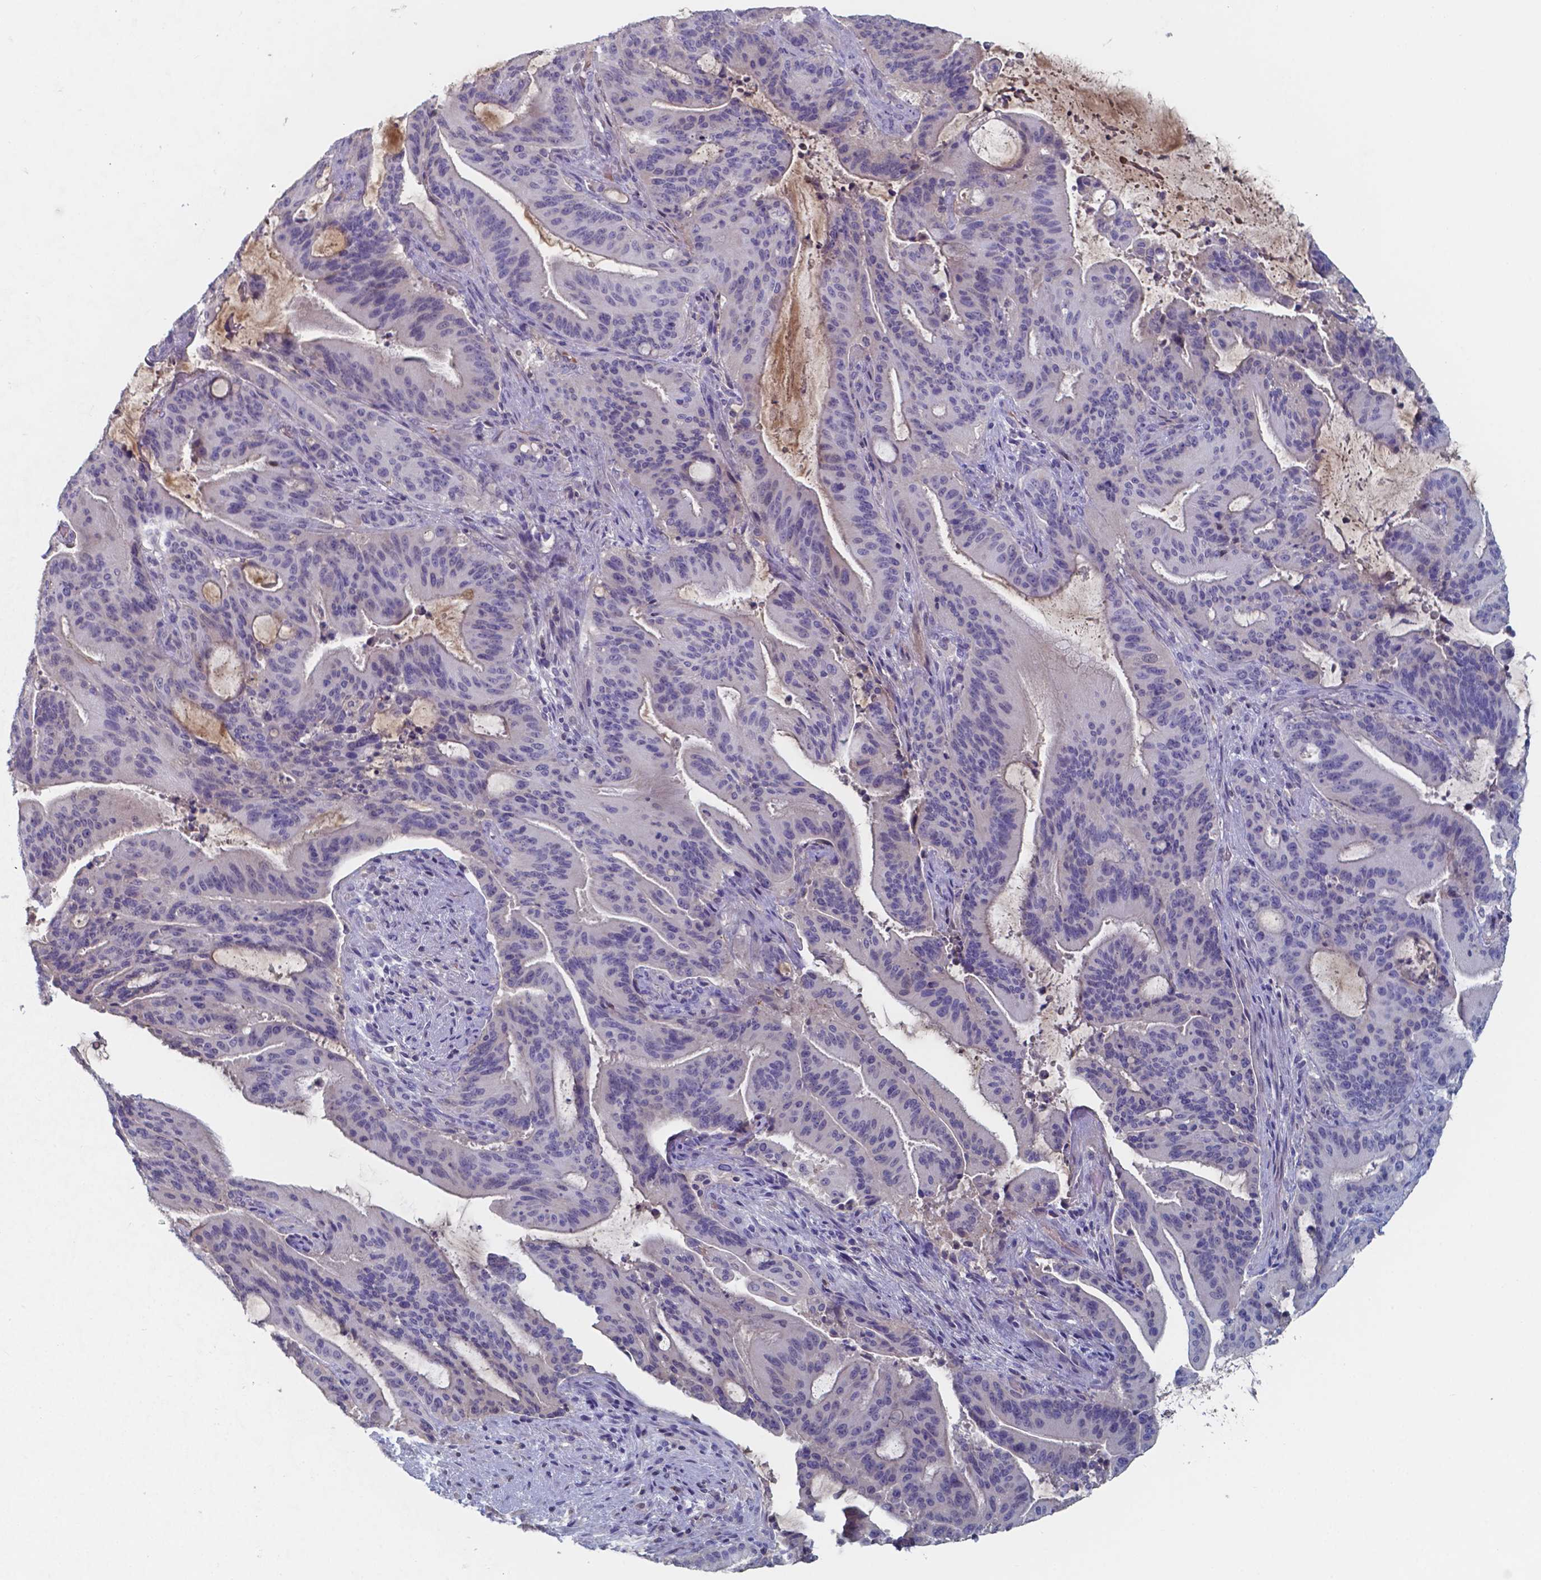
{"staining": {"intensity": "negative", "quantity": "none", "location": "none"}, "tissue": "liver cancer", "cell_type": "Tumor cells", "image_type": "cancer", "snomed": [{"axis": "morphology", "description": "Cholangiocarcinoma"}, {"axis": "topography", "description": "Liver"}], "caption": "IHC of liver cancer demonstrates no positivity in tumor cells. (DAB IHC visualized using brightfield microscopy, high magnification).", "gene": "BTBD17", "patient": {"sex": "female", "age": 73}}